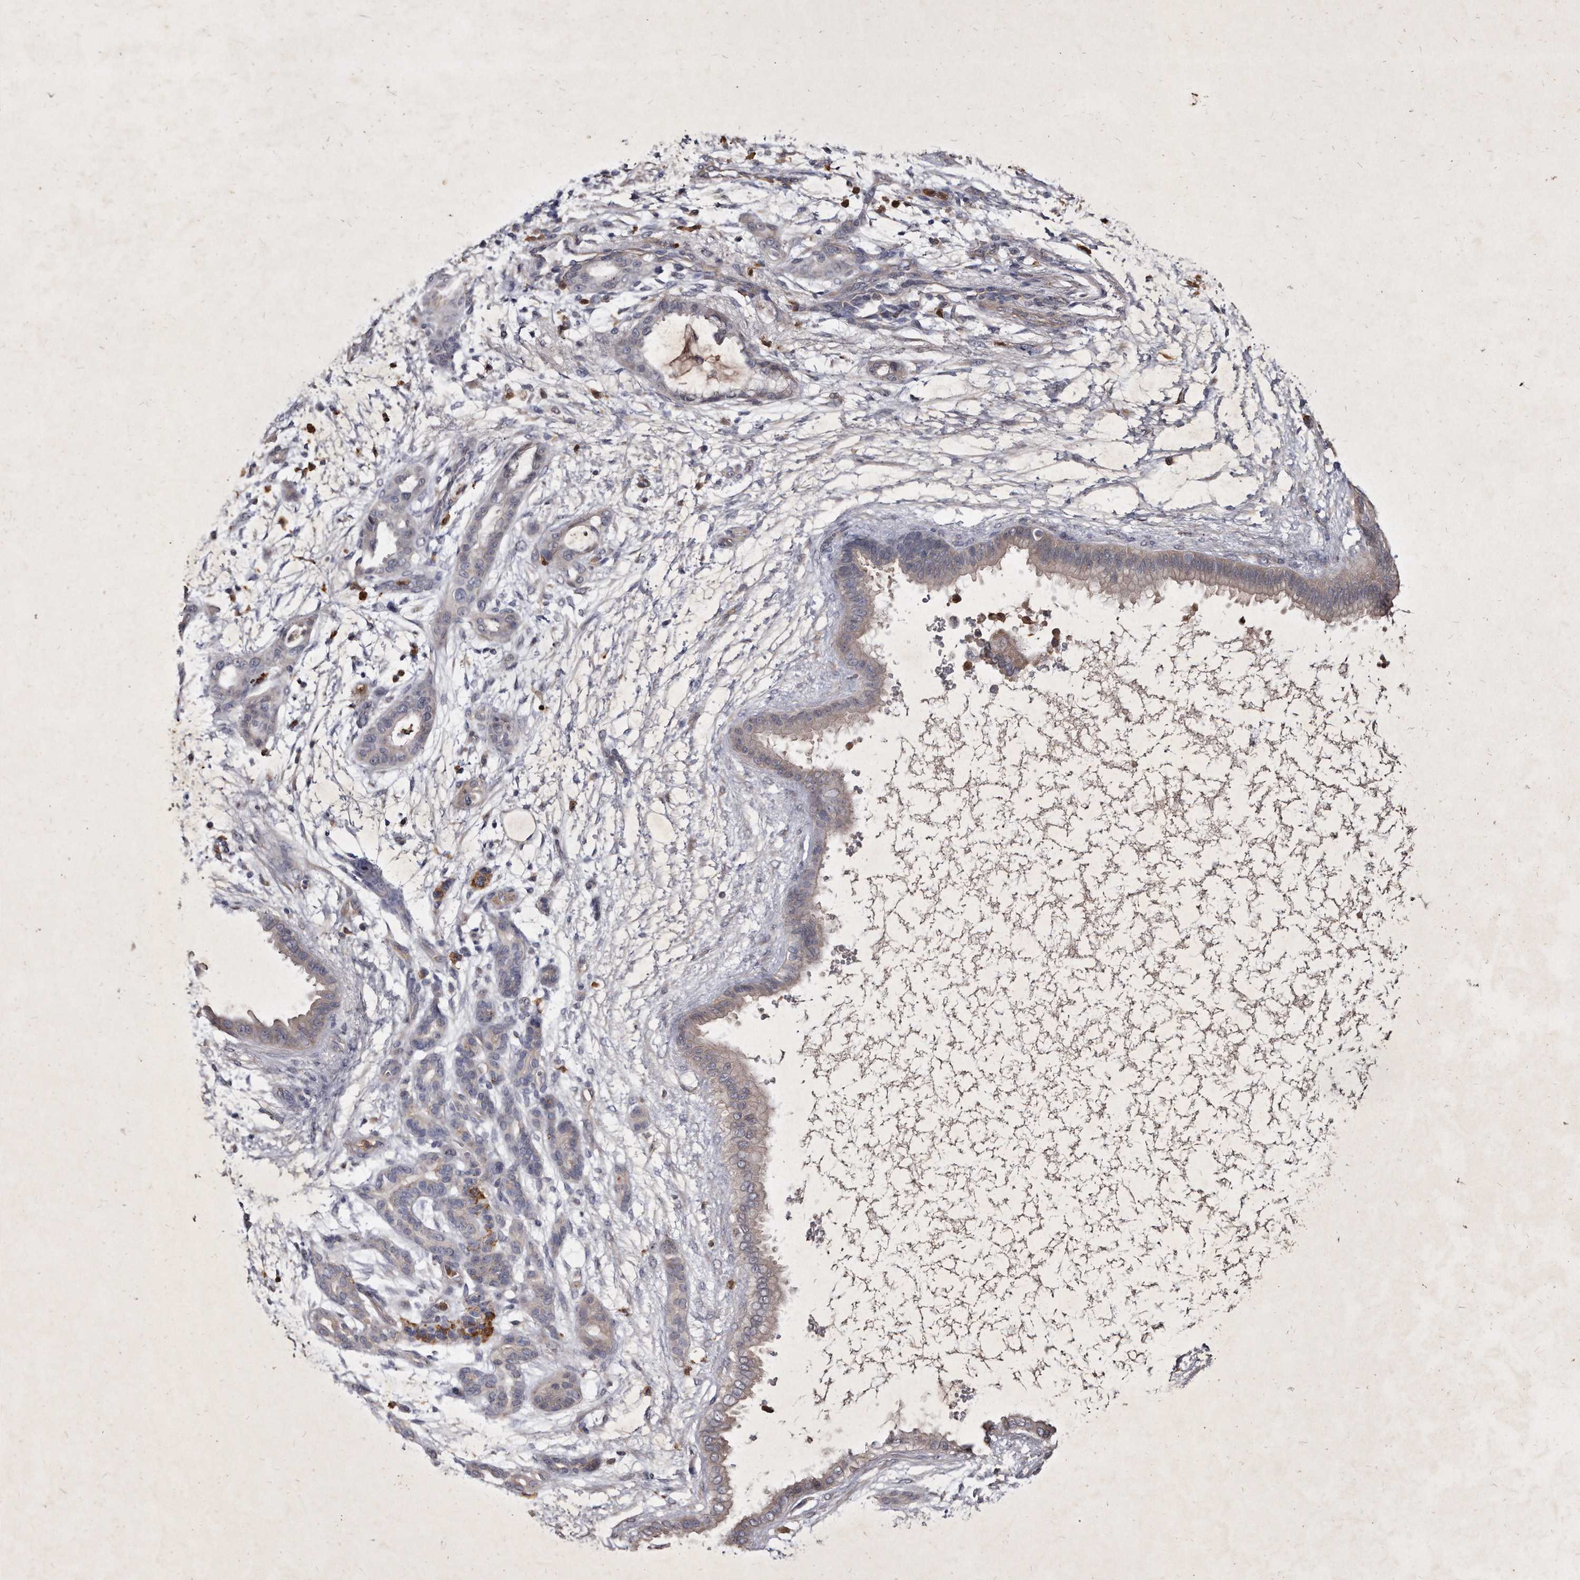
{"staining": {"intensity": "weak", "quantity": "25%-75%", "location": "cytoplasmic/membranous"}, "tissue": "pancreatic cancer", "cell_type": "Tumor cells", "image_type": "cancer", "snomed": [{"axis": "morphology", "description": "Adenocarcinoma, NOS"}, {"axis": "topography", "description": "Pancreas"}], "caption": "Pancreatic adenocarcinoma stained with a protein marker exhibits weak staining in tumor cells.", "gene": "KLHDC3", "patient": {"sex": "male", "age": 59}}